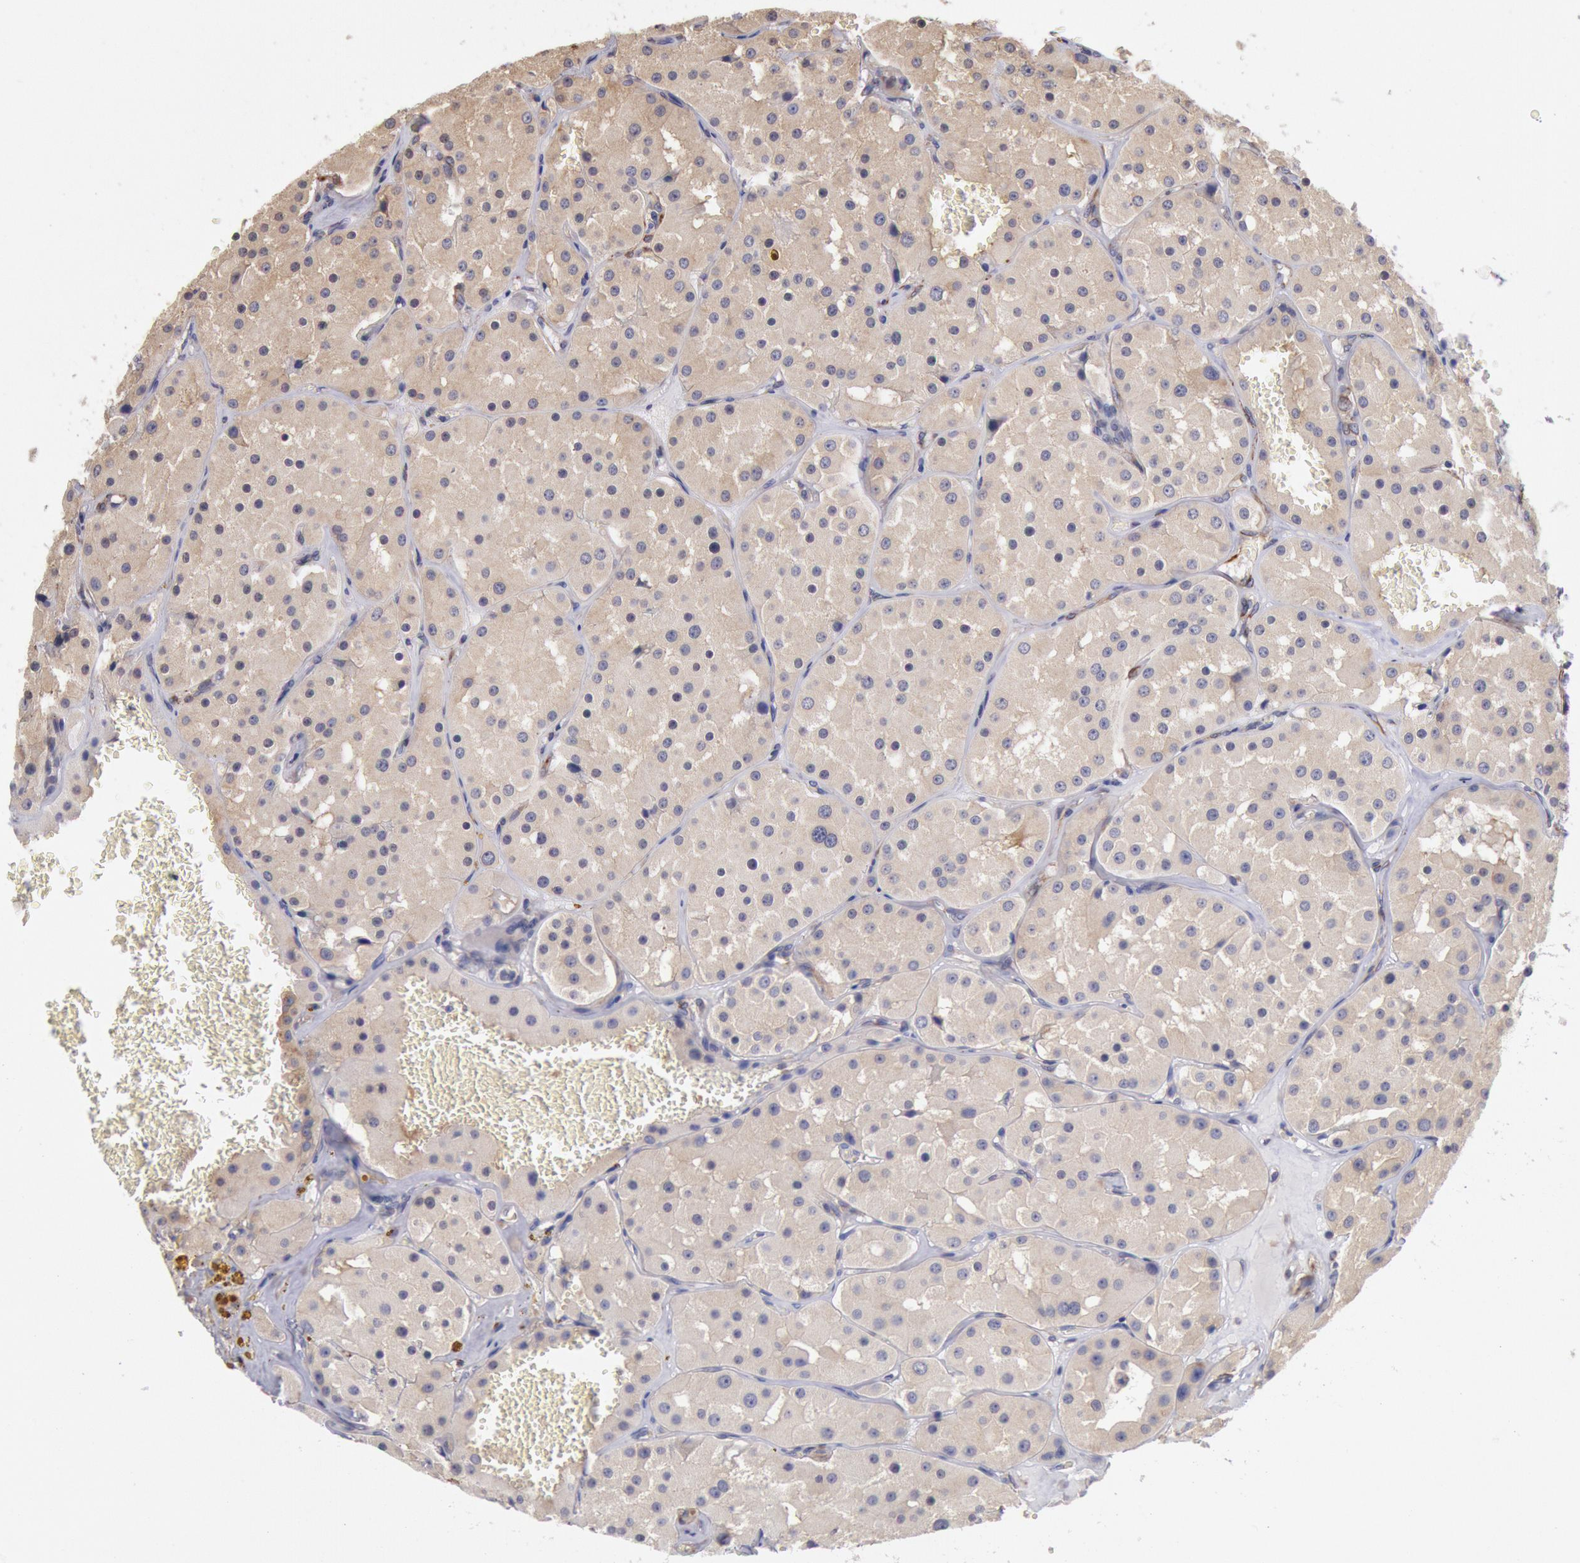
{"staining": {"intensity": "weak", "quantity": ">75%", "location": "cytoplasmic/membranous"}, "tissue": "renal cancer", "cell_type": "Tumor cells", "image_type": "cancer", "snomed": [{"axis": "morphology", "description": "Adenocarcinoma, uncertain malignant potential"}, {"axis": "topography", "description": "Kidney"}], "caption": "High-power microscopy captured an immunohistochemistry (IHC) photomicrograph of renal adenocarcinoma,  uncertain malignant potential, revealing weak cytoplasmic/membranous expression in about >75% of tumor cells. Immunohistochemistry stains the protein in brown and the nuclei are stained blue.", "gene": "DRG1", "patient": {"sex": "male", "age": 63}}